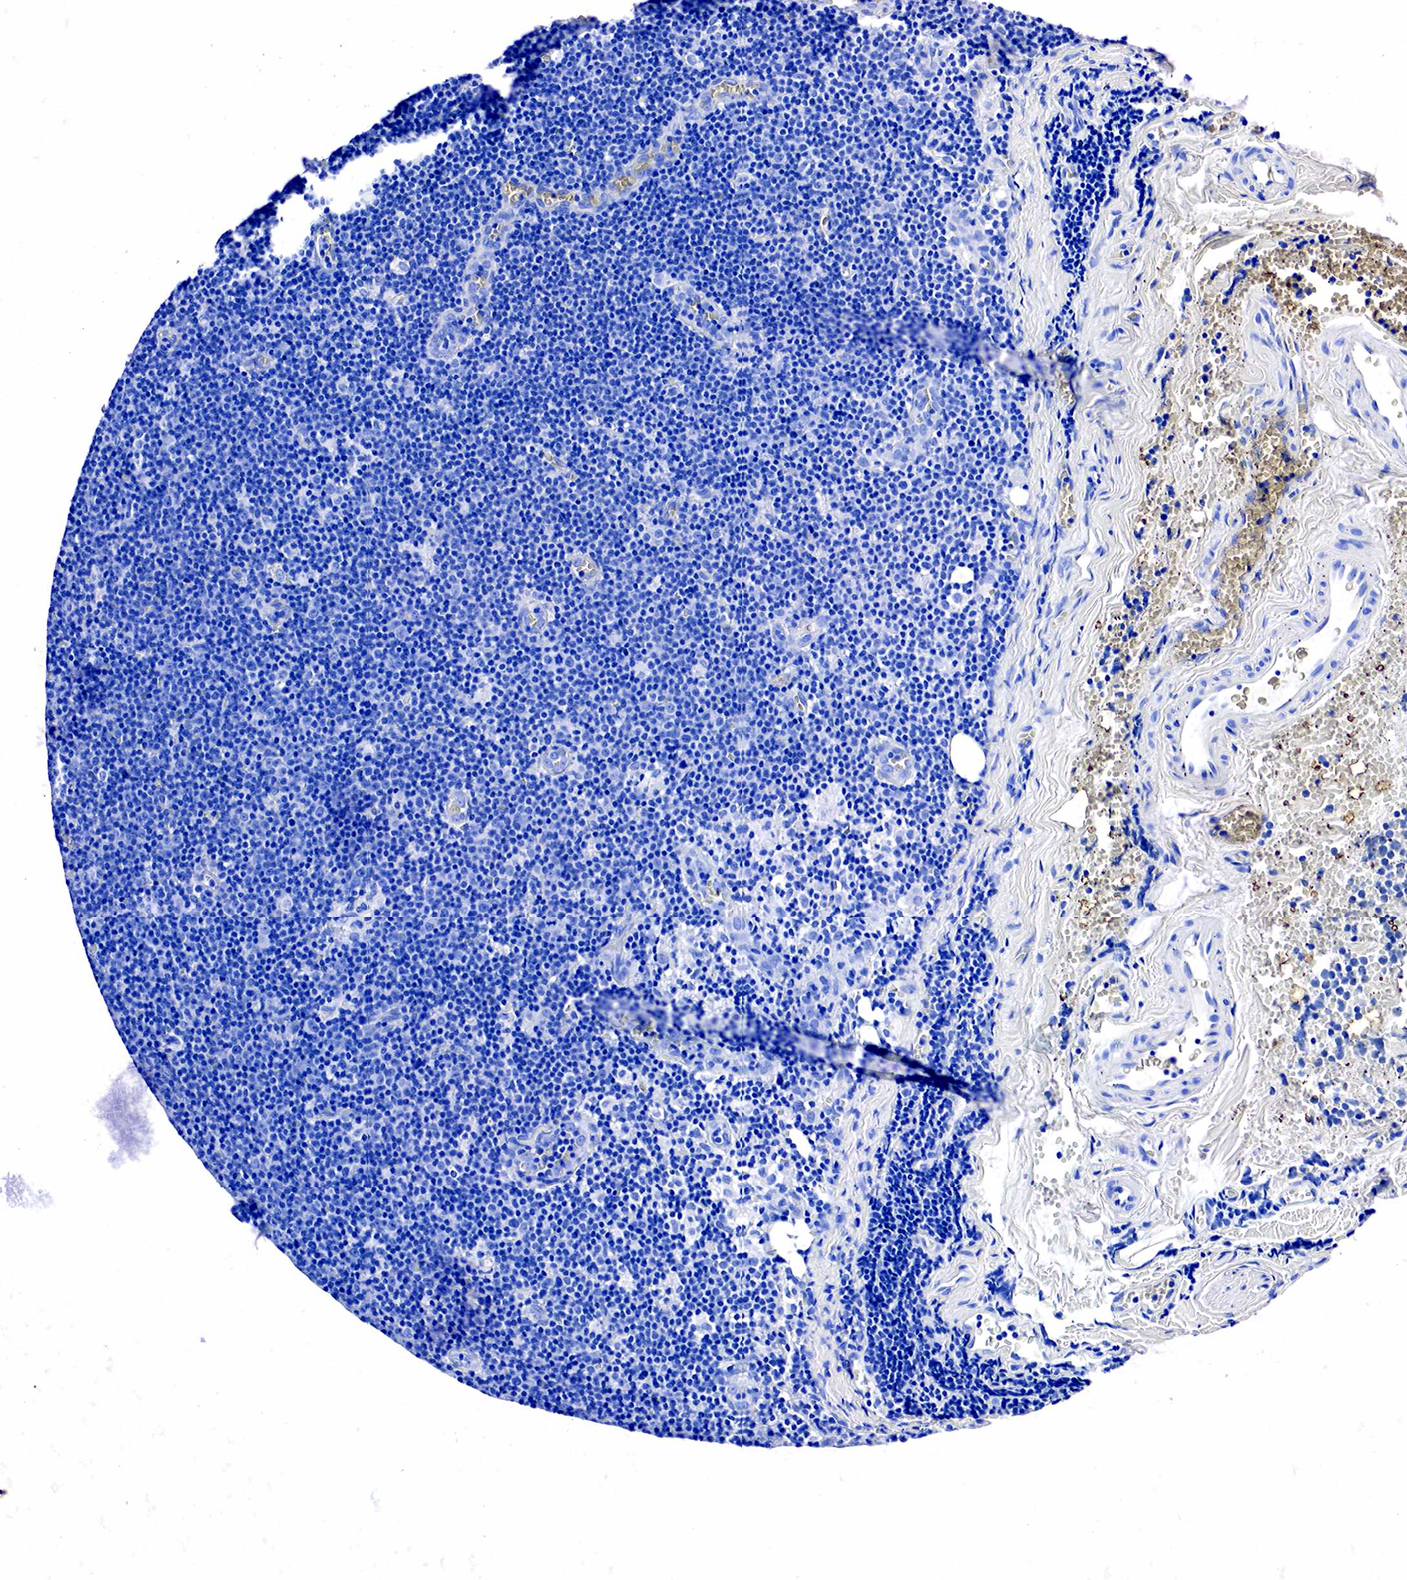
{"staining": {"intensity": "negative", "quantity": "none", "location": "none"}, "tissue": "lymphoma", "cell_type": "Tumor cells", "image_type": "cancer", "snomed": [{"axis": "morphology", "description": "Malignant lymphoma, non-Hodgkin's type, Low grade"}, {"axis": "topography", "description": "Lymph node"}], "caption": "This is a image of immunohistochemistry staining of malignant lymphoma, non-Hodgkin's type (low-grade), which shows no expression in tumor cells. Nuclei are stained in blue.", "gene": "ACP3", "patient": {"sex": "male", "age": 57}}